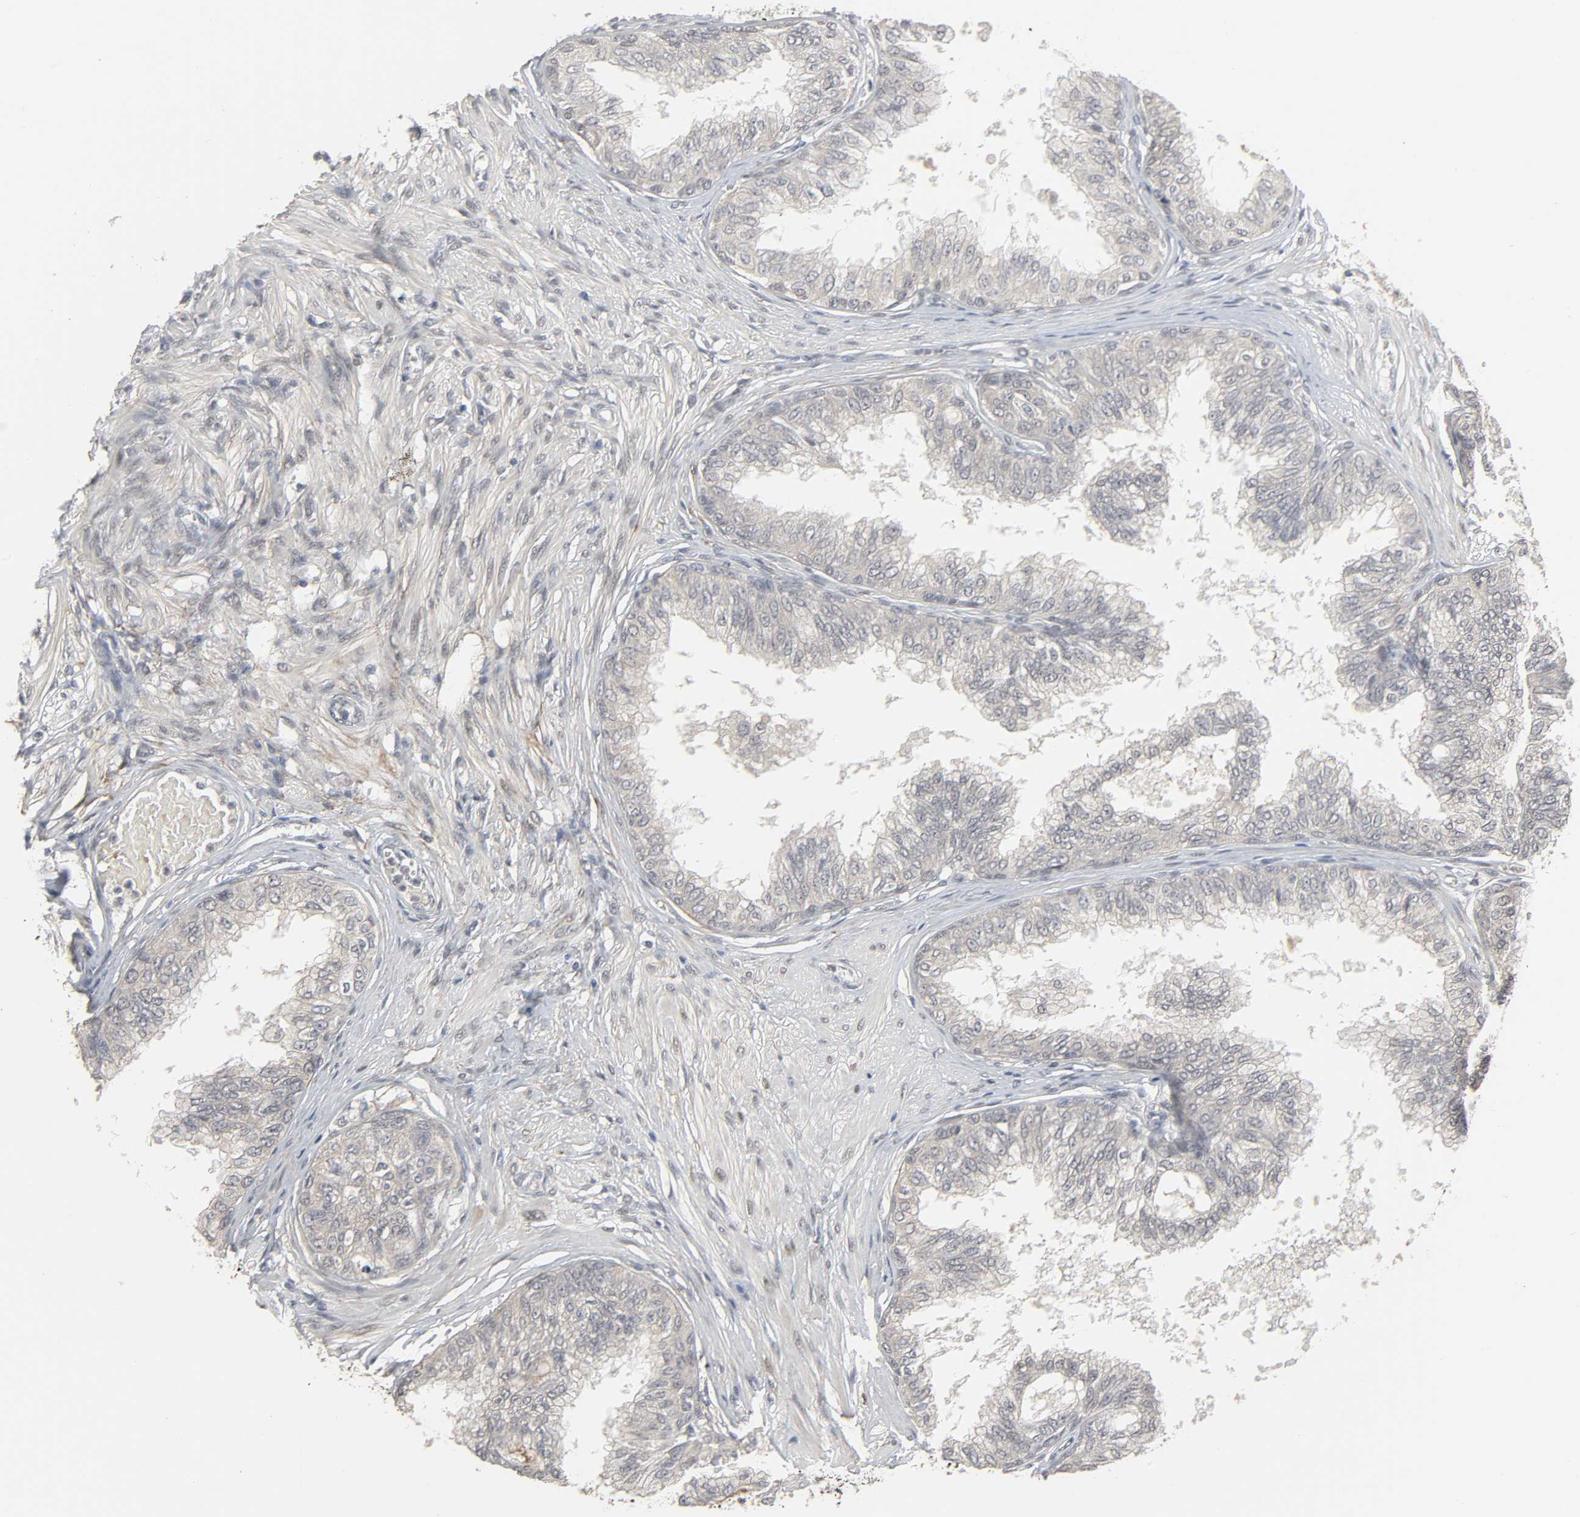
{"staining": {"intensity": "negative", "quantity": "none", "location": "none"}, "tissue": "prostate", "cell_type": "Glandular cells", "image_type": "normal", "snomed": [{"axis": "morphology", "description": "Normal tissue, NOS"}, {"axis": "topography", "description": "Prostate"}, {"axis": "topography", "description": "Seminal veicle"}], "caption": "The immunohistochemistry micrograph has no significant positivity in glandular cells of prostate. (Immunohistochemistry (ihc), brightfield microscopy, high magnification).", "gene": "ZNF222", "patient": {"sex": "male", "age": 60}}